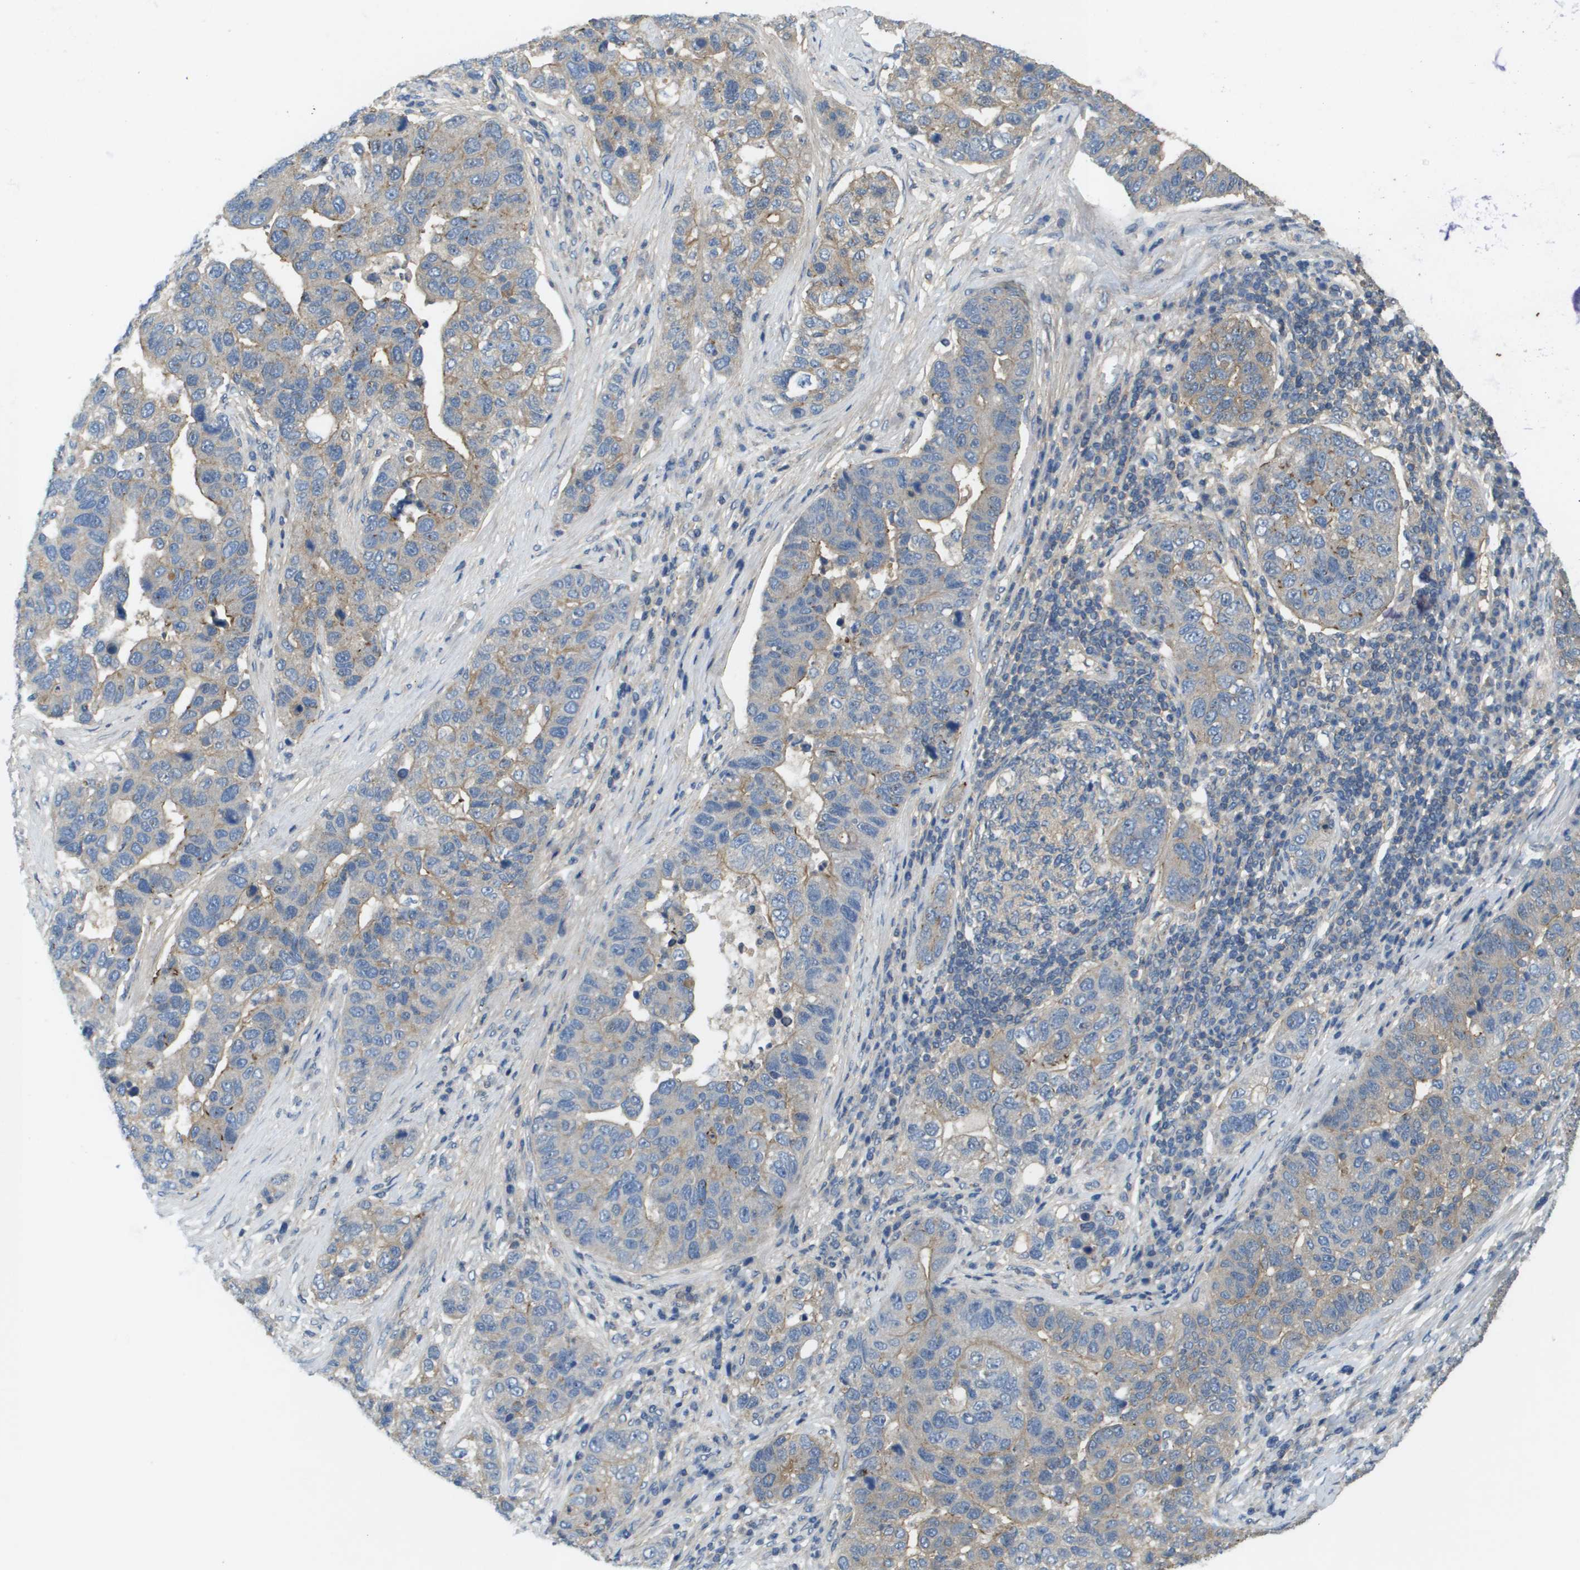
{"staining": {"intensity": "weak", "quantity": "<25%", "location": "cytoplasmic/membranous"}, "tissue": "pancreatic cancer", "cell_type": "Tumor cells", "image_type": "cancer", "snomed": [{"axis": "morphology", "description": "Adenocarcinoma, NOS"}, {"axis": "topography", "description": "Pancreas"}], "caption": "Micrograph shows no protein expression in tumor cells of adenocarcinoma (pancreatic) tissue.", "gene": "KRT23", "patient": {"sex": "female", "age": 61}}